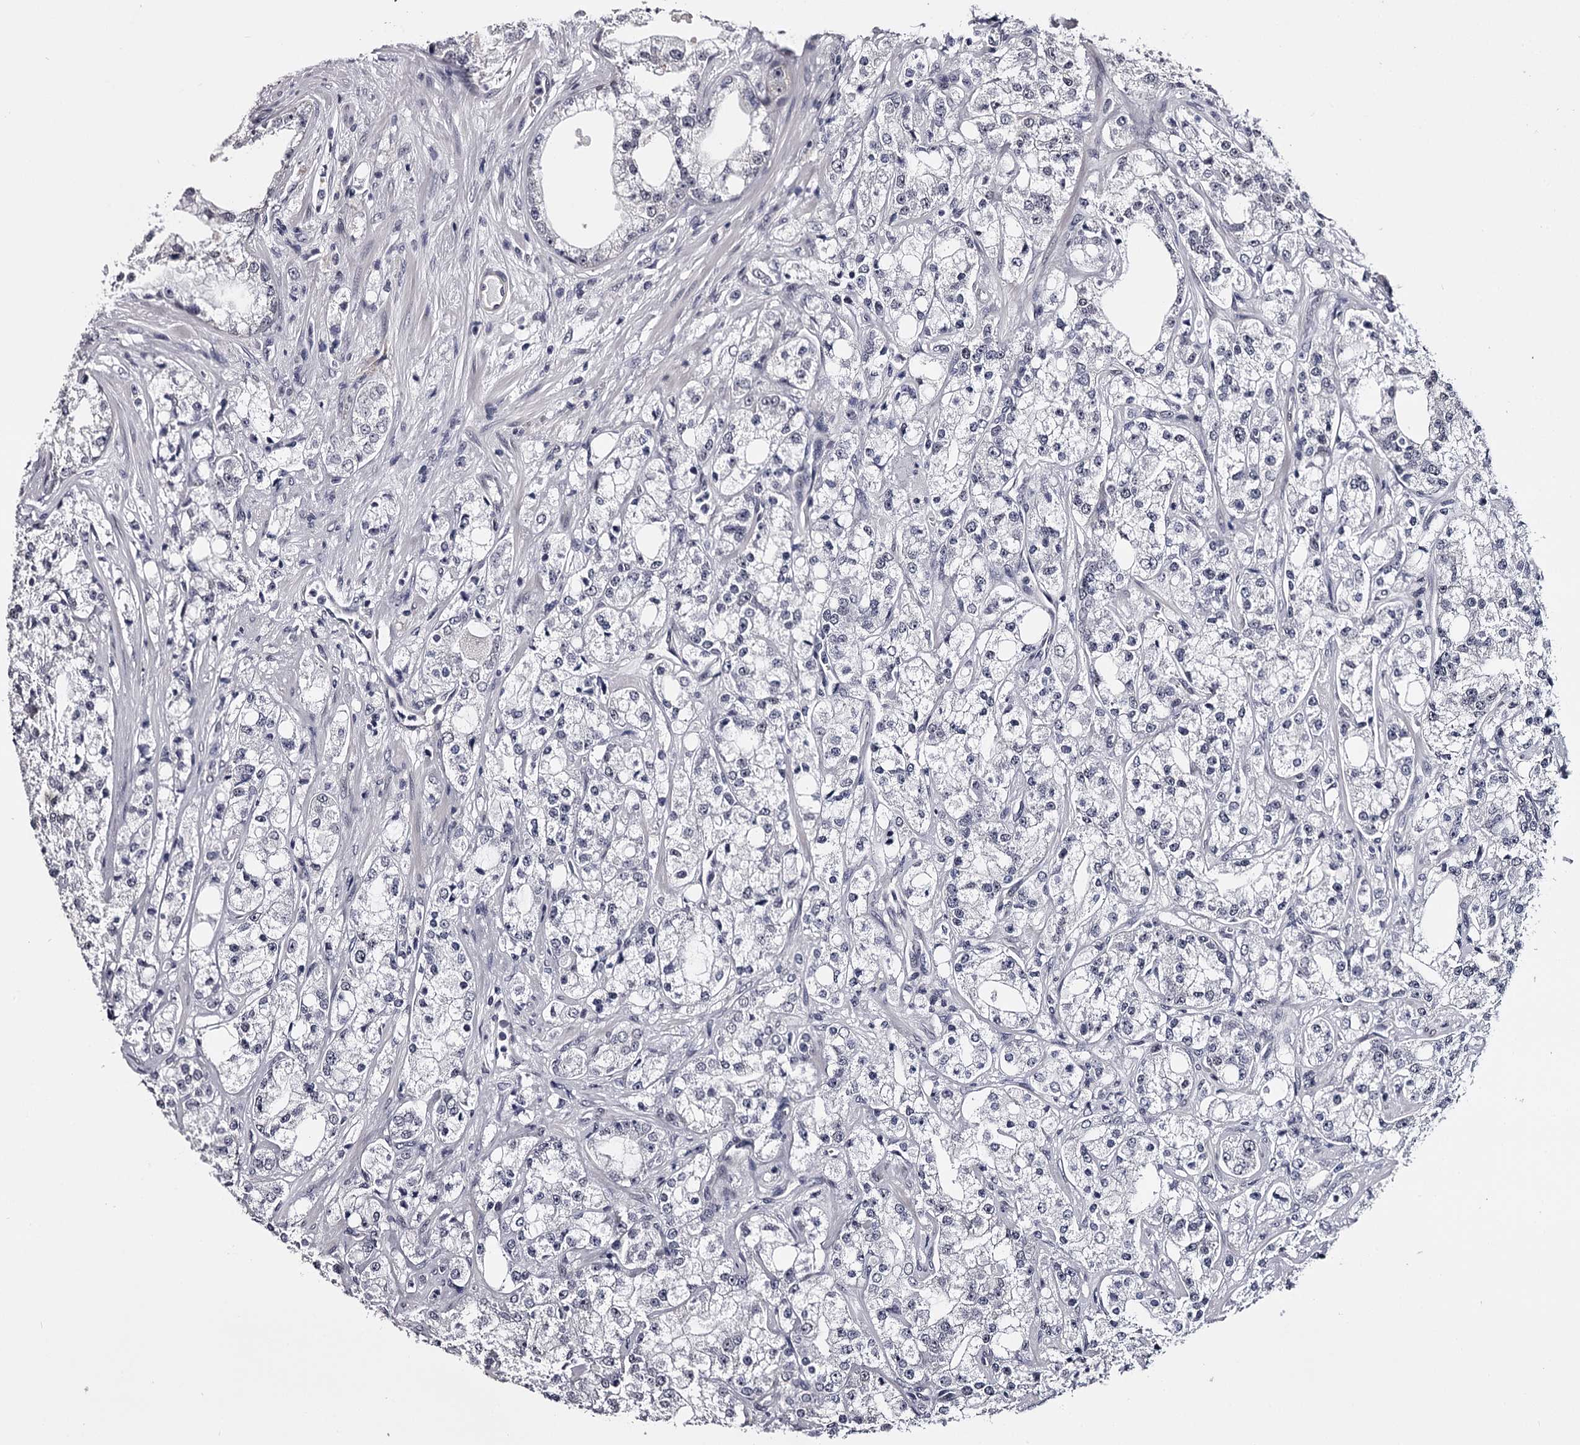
{"staining": {"intensity": "negative", "quantity": "none", "location": "none"}, "tissue": "prostate cancer", "cell_type": "Tumor cells", "image_type": "cancer", "snomed": [{"axis": "morphology", "description": "Adenocarcinoma, High grade"}, {"axis": "topography", "description": "Prostate"}], "caption": "Immunohistochemistry (IHC) micrograph of human prostate cancer stained for a protein (brown), which demonstrates no staining in tumor cells.", "gene": "OVOL2", "patient": {"sex": "male", "age": 64}}